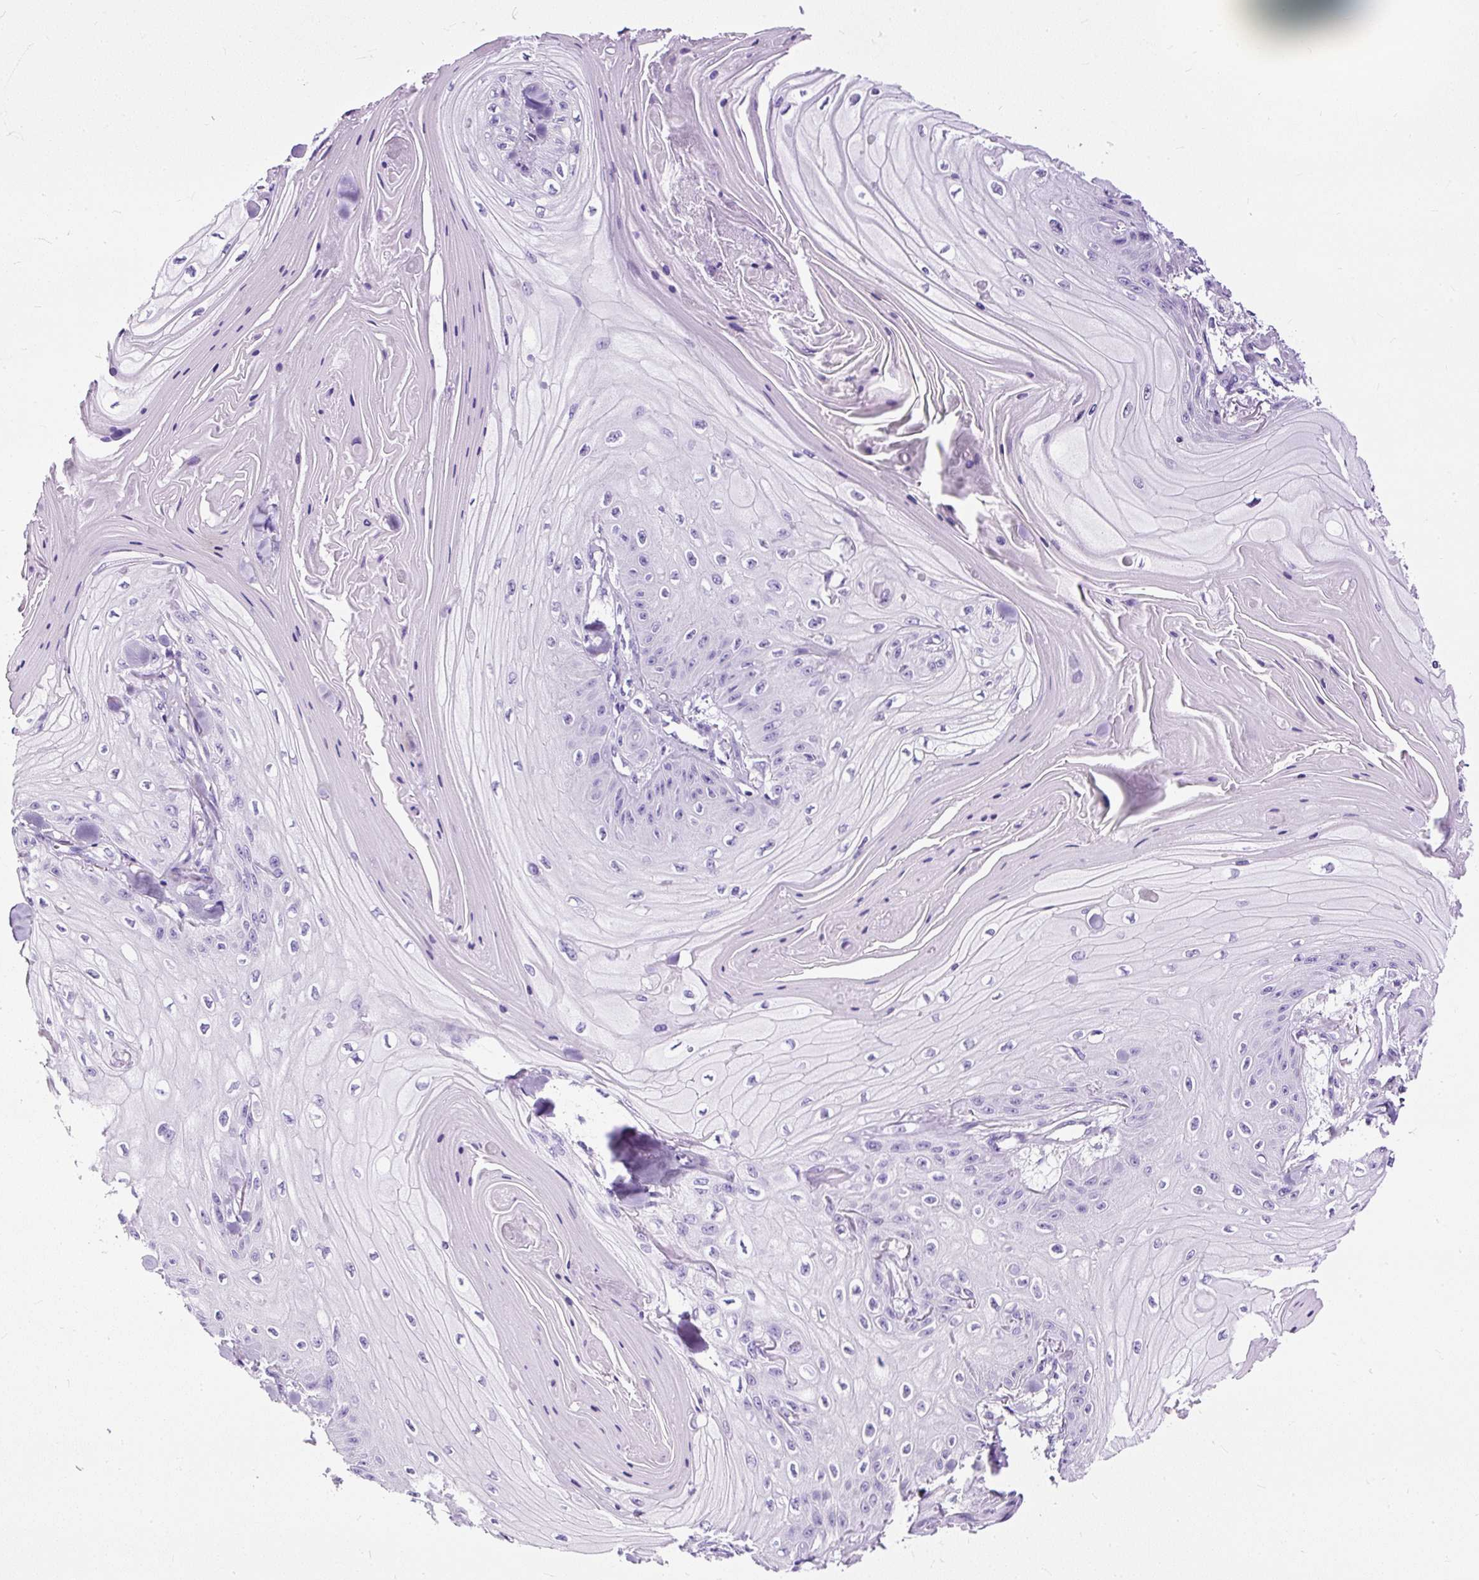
{"staining": {"intensity": "negative", "quantity": "none", "location": "none"}, "tissue": "skin cancer", "cell_type": "Tumor cells", "image_type": "cancer", "snomed": [{"axis": "morphology", "description": "Squamous cell carcinoma, NOS"}, {"axis": "topography", "description": "Skin"}], "caption": "Immunohistochemical staining of squamous cell carcinoma (skin) exhibits no significant positivity in tumor cells.", "gene": "NTS", "patient": {"sex": "male", "age": 74}}